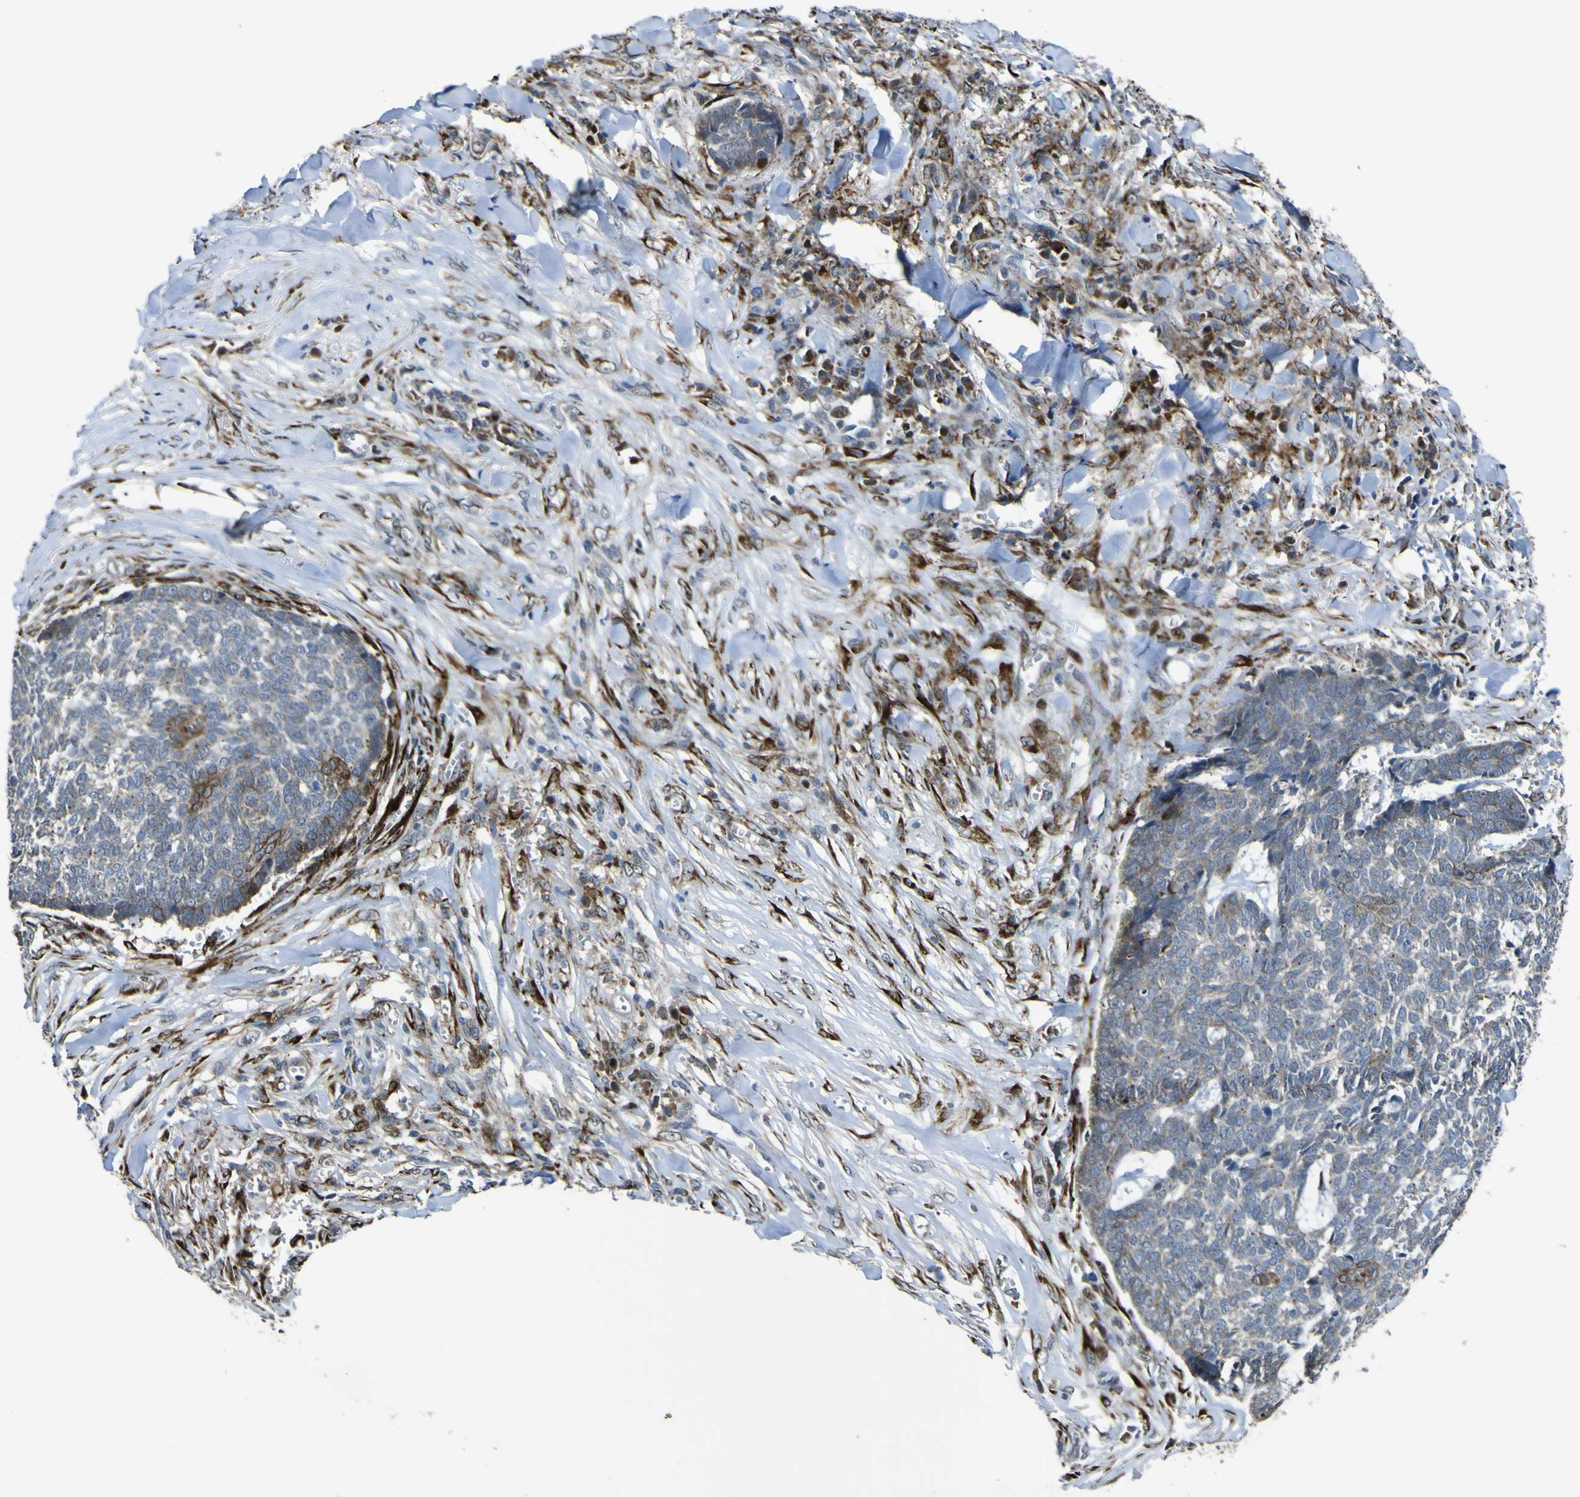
{"staining": {"intensity": "negative", "quantity": "none", "location": "none"}, "tissue": "skin cancer", "cell_type": "Tumor cells", "image_type": "cancer", "snomed": [{"axis": "morphology", "description": "Basal cell carcinoma"}, {"axis": "topography", "description": "Skin"}], "caption": "IHC of human skin basal cell carcinoma reveals no positivity in tumor cells.", "gene": "LBHD1", "patient": {"sex": "male", "age": 84}}